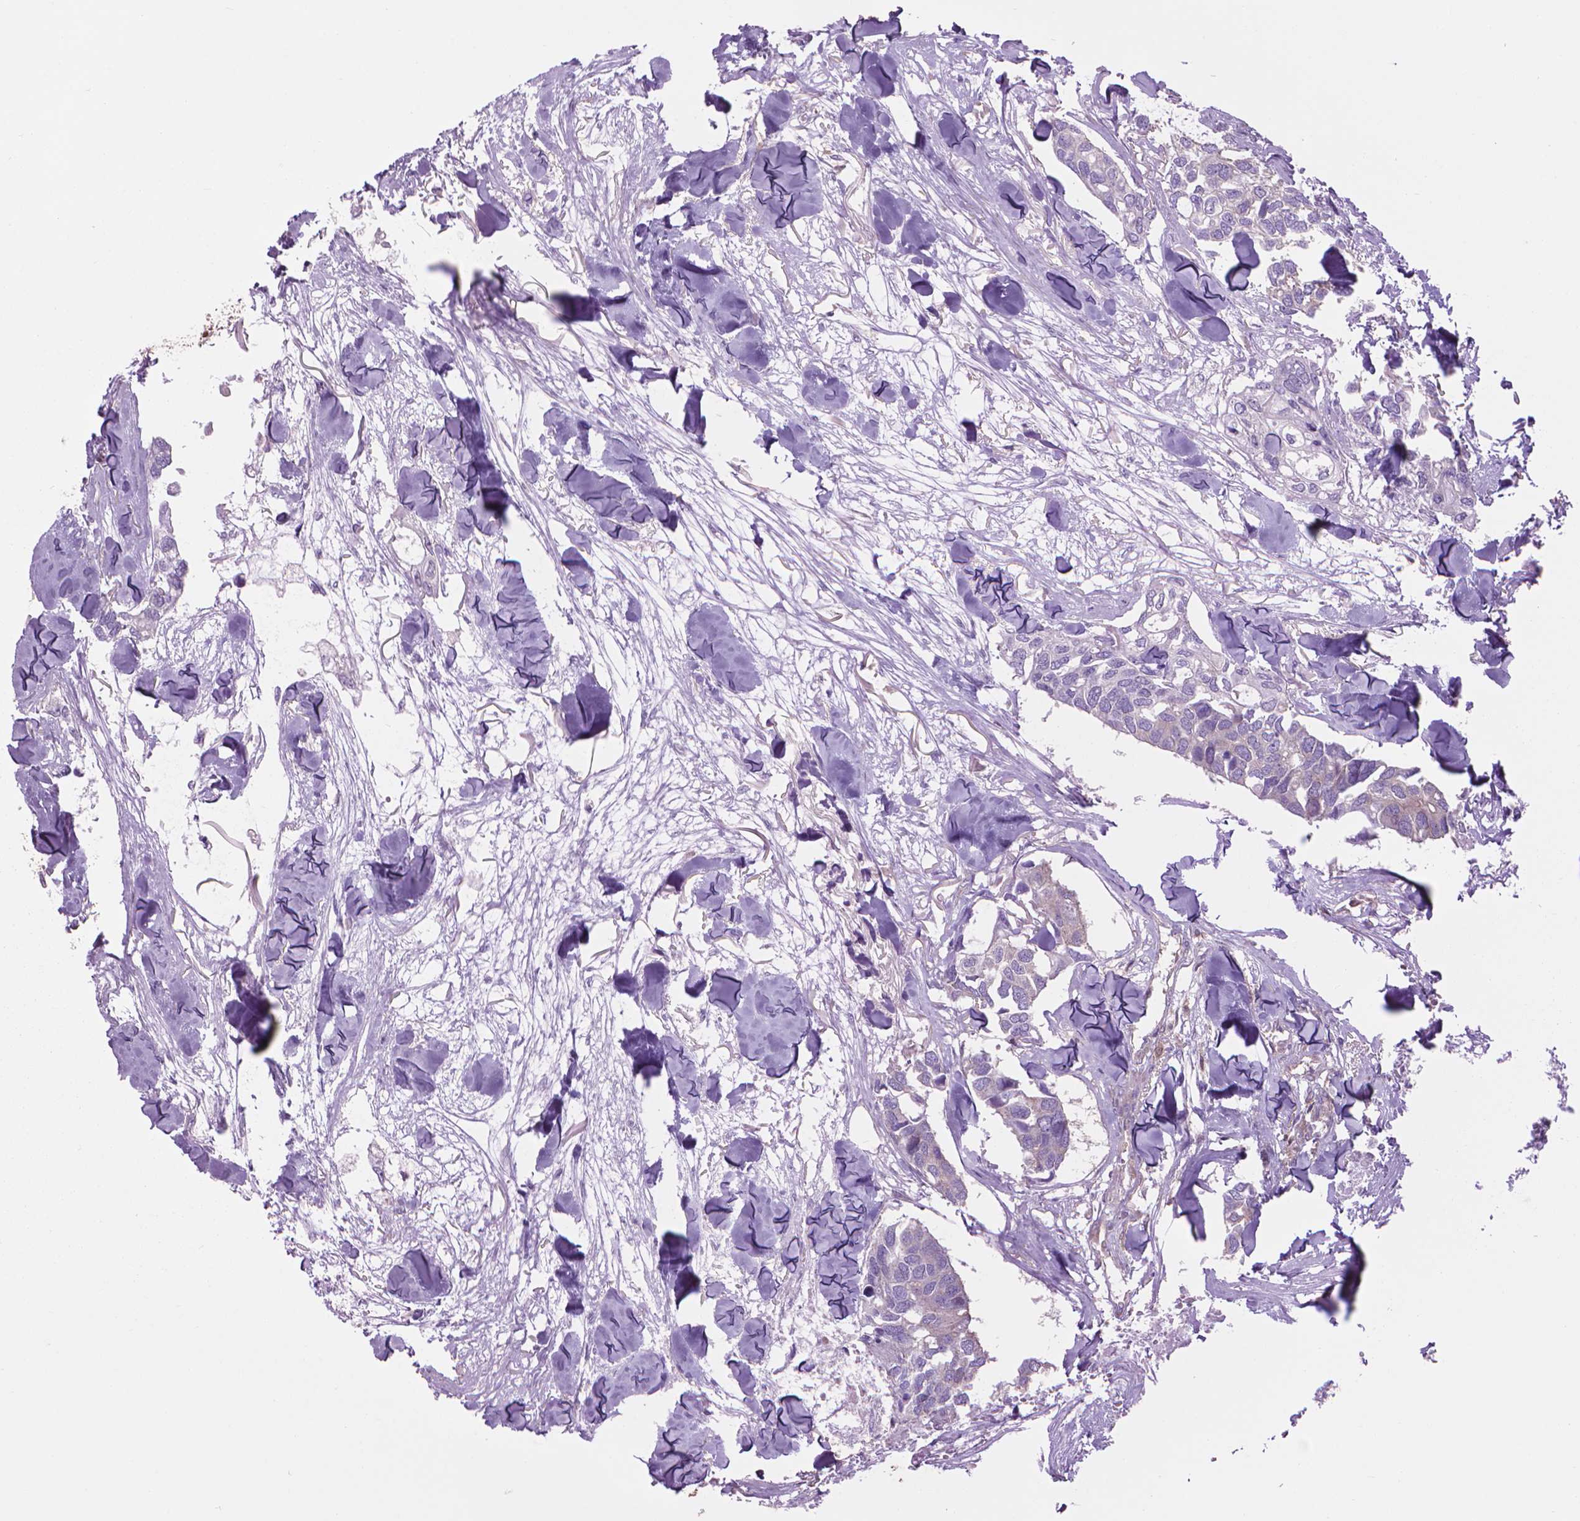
{"staining": {"intensity": "negative", "quantity": "none", "location": "none"}, "tissue": "breast cancer", "cell_type": "Tumor cells", "image_type": "cancer", "snomed": [{"axis": "morphology", "description": "Duct carcinoma"}, {"axis": "topography", "description": "Breast"}], "caption": "High magnification brightfield microscopy of breast cancer (infiltrating ductal carcinoma) stained with DAB (brown) and counterstained with hematoxylin (blue): tumor cells show no significant staining. Brightfield microscopy of immunohistochemistry stained with DAB (3,3'-diaminobenzidine) (brown) and hematoxylin (blue), captured at high magnification.", "gene": "CORO1B", "patient": {"sex": "female", "age": 83}}